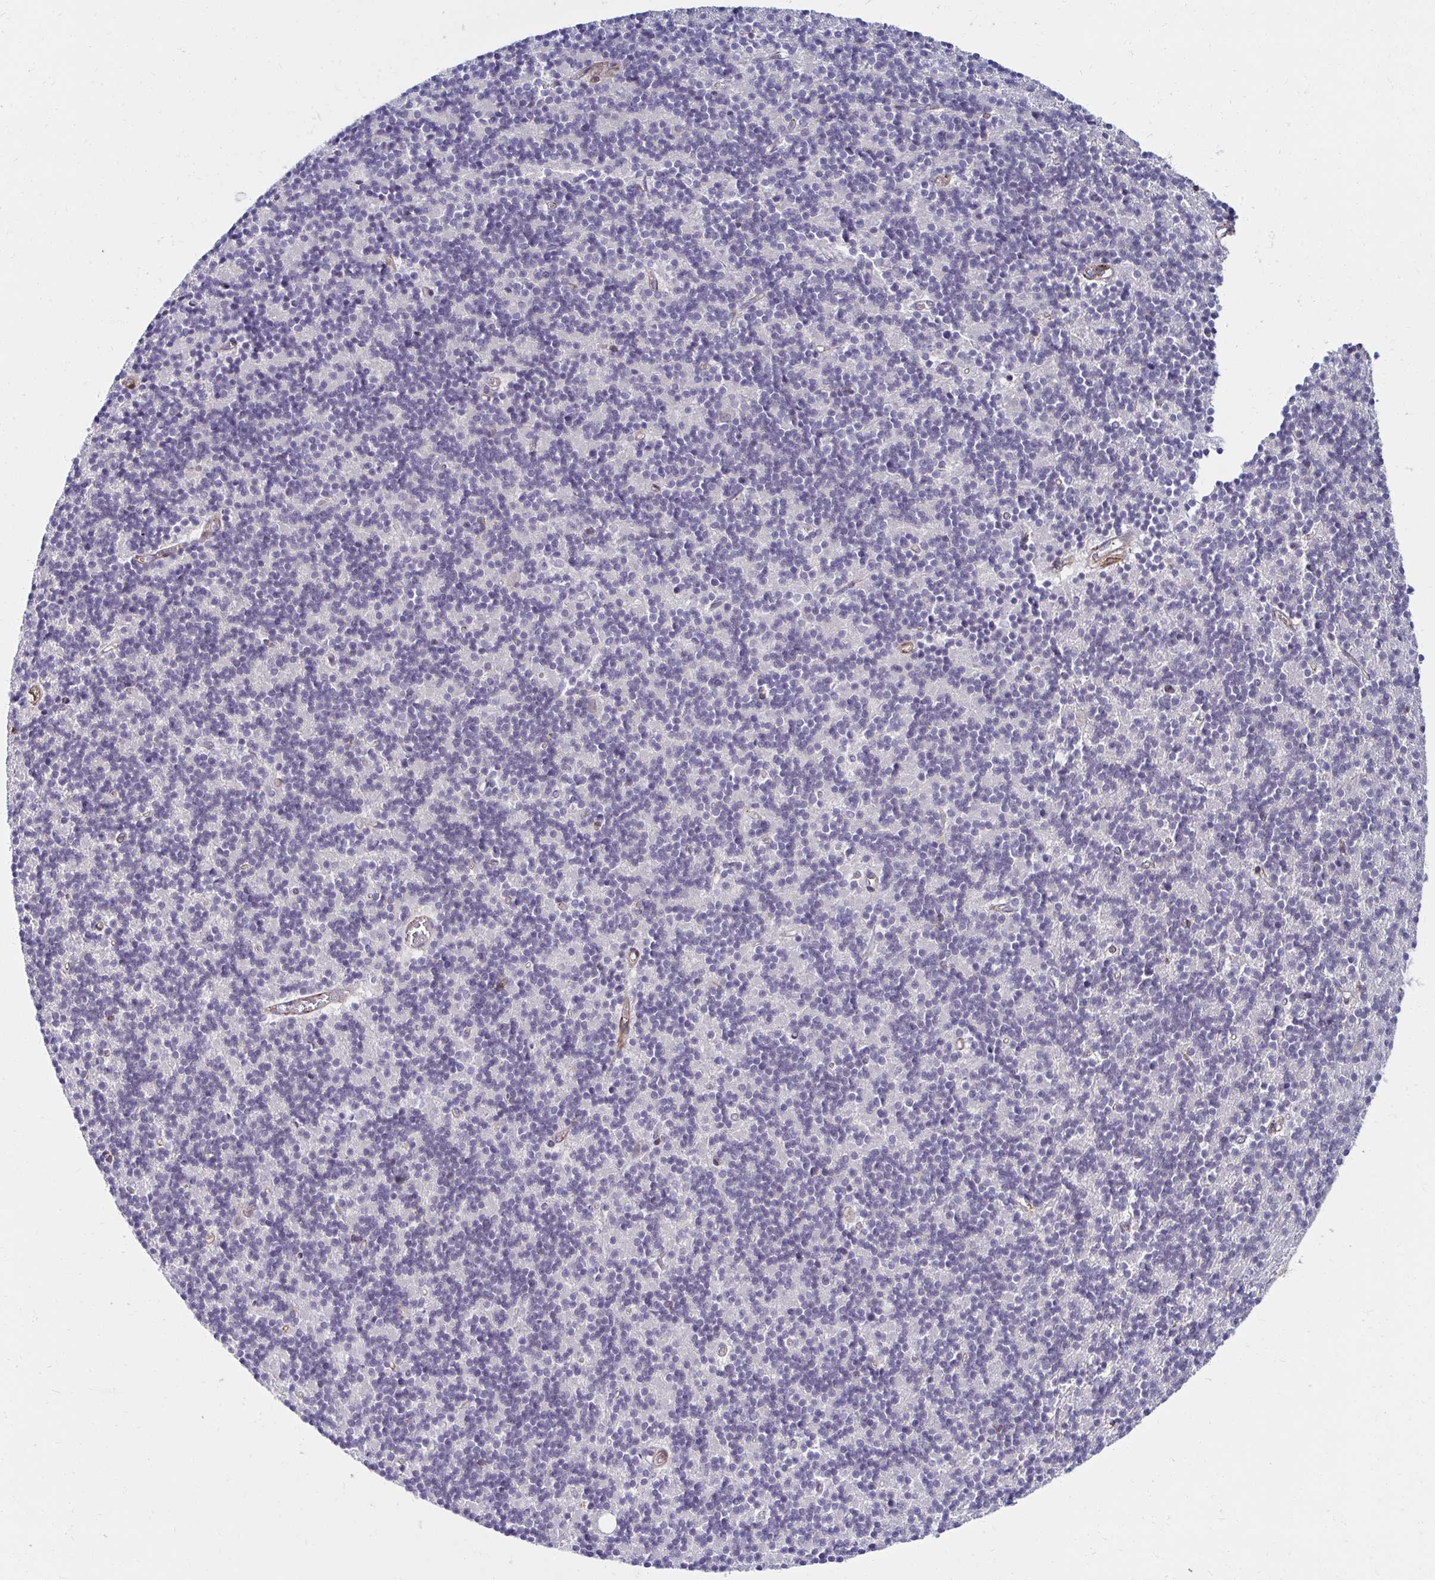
{"staining": {"intensity": "negative", "quantity": "none", "location": "none"}, "tissue": "cerebellum", "cell_type": "Cells in granular layer", "image_type": "normal", "snomed": [{"axis": "morphology", "description": "Normal tissue, NOS"}, {"axis": "topography", "description": "Cerebellum"}], "caption": "Immunohistochemistry (IHC) of benign human cerebellum displays no staining in cells in granular layer. (Stains: DAB (3,3'-diaminobenzidine) immunohistochemistry (IHC) with hematoxylin counter stain, Microscopy: brightfield microscopy at high magnification).", "gene": "ANKRD62", "patient": {"sex": "male", "age": 54}}